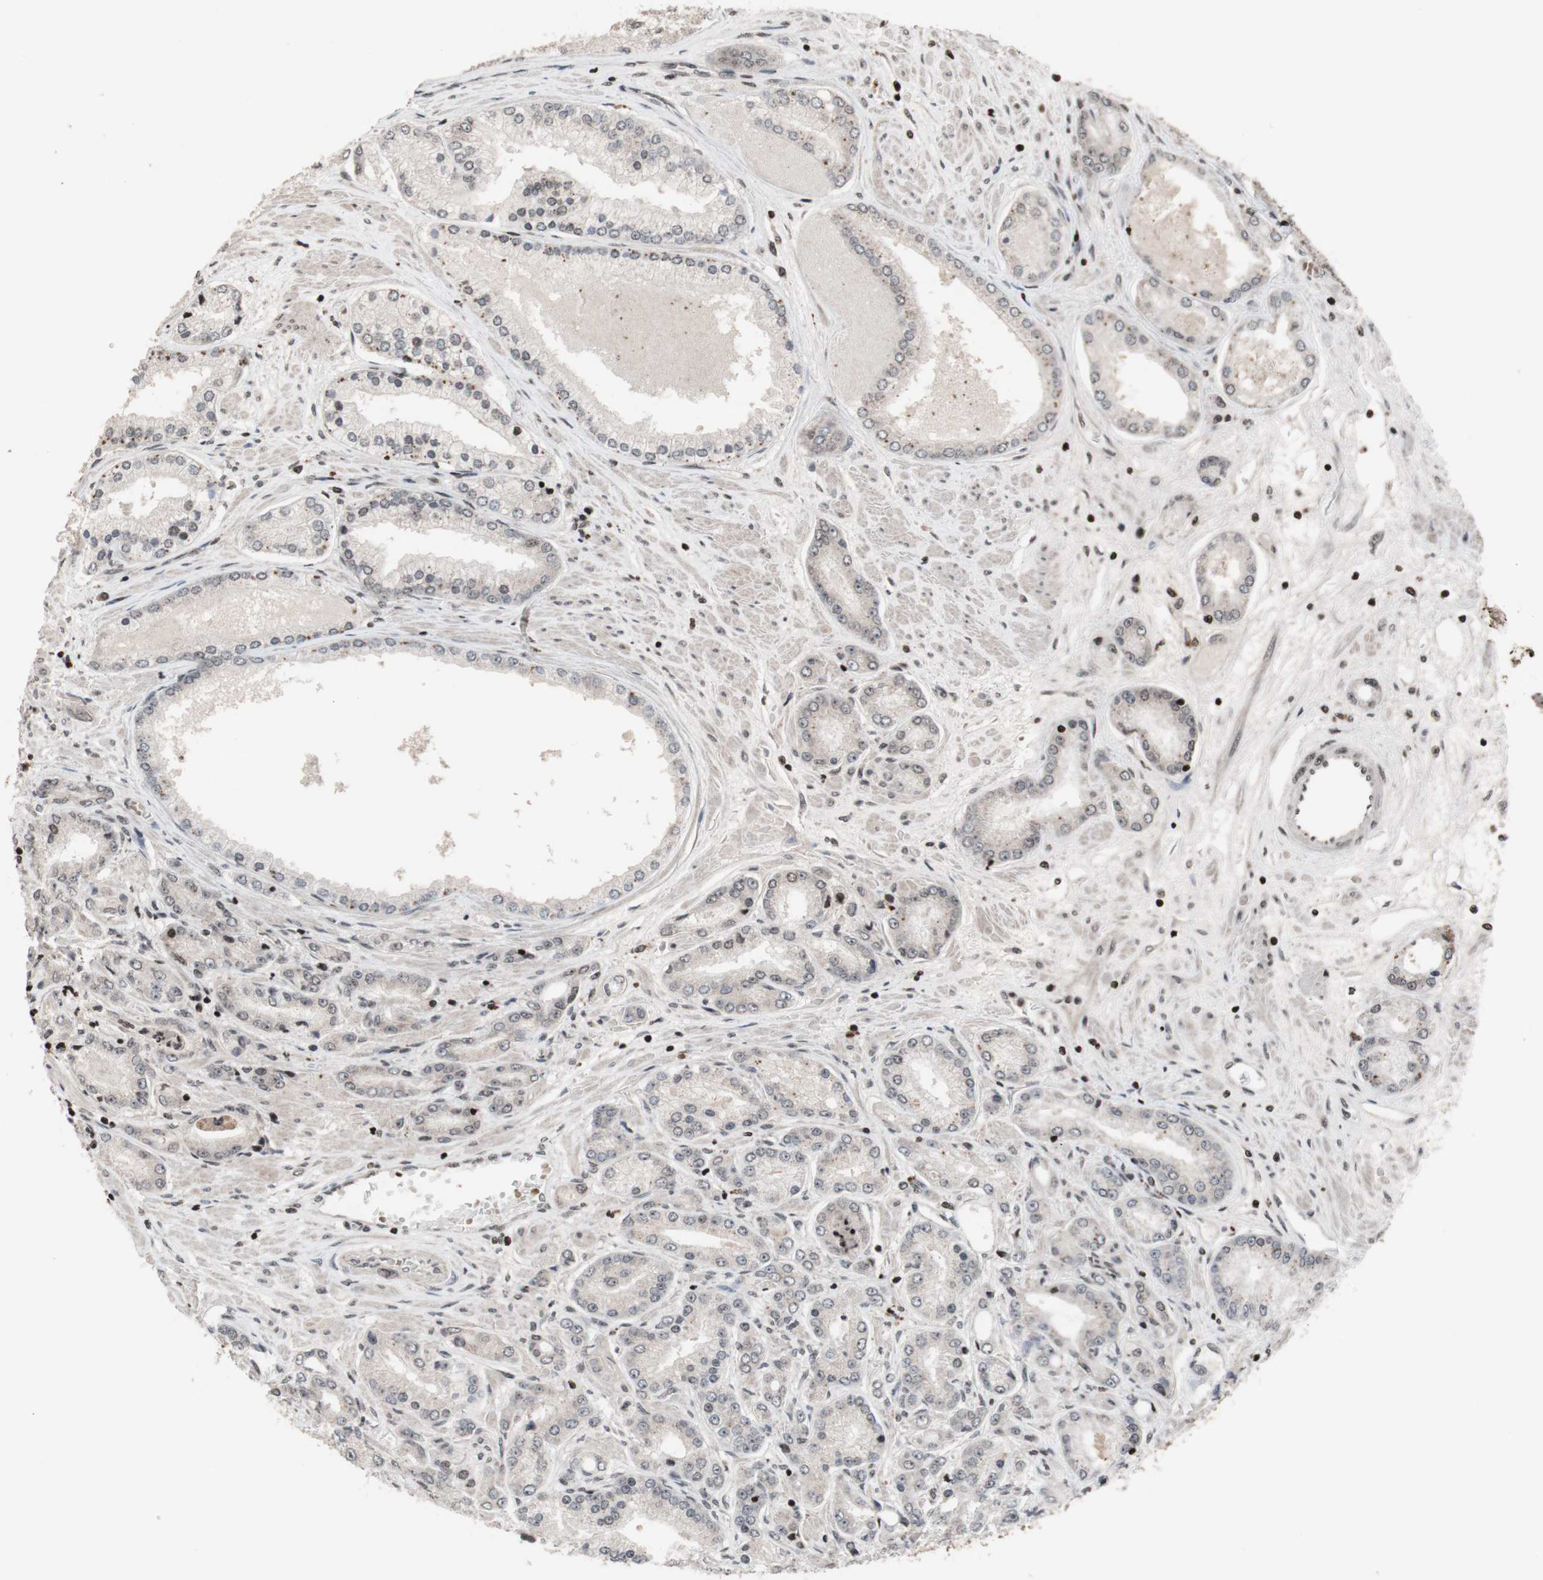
{"staining": {"intensity": "negative", "quantity": "none", "location": "none"}, "tissue": "prostate cancer", "cell_type": "Tumor cells", "image_type": "cancer", "snomed": [{"axis": "morphology", "description": "Adenocarcinoma, High grade"}, {"axis": "topography", "description": "Prostate"}], "caption": "This is an IHC histopathology image of prostate cancer. There is no positivity in tumor cells.", "gene": "POLA1", "patient": {"sex": "male", "age": 59}}